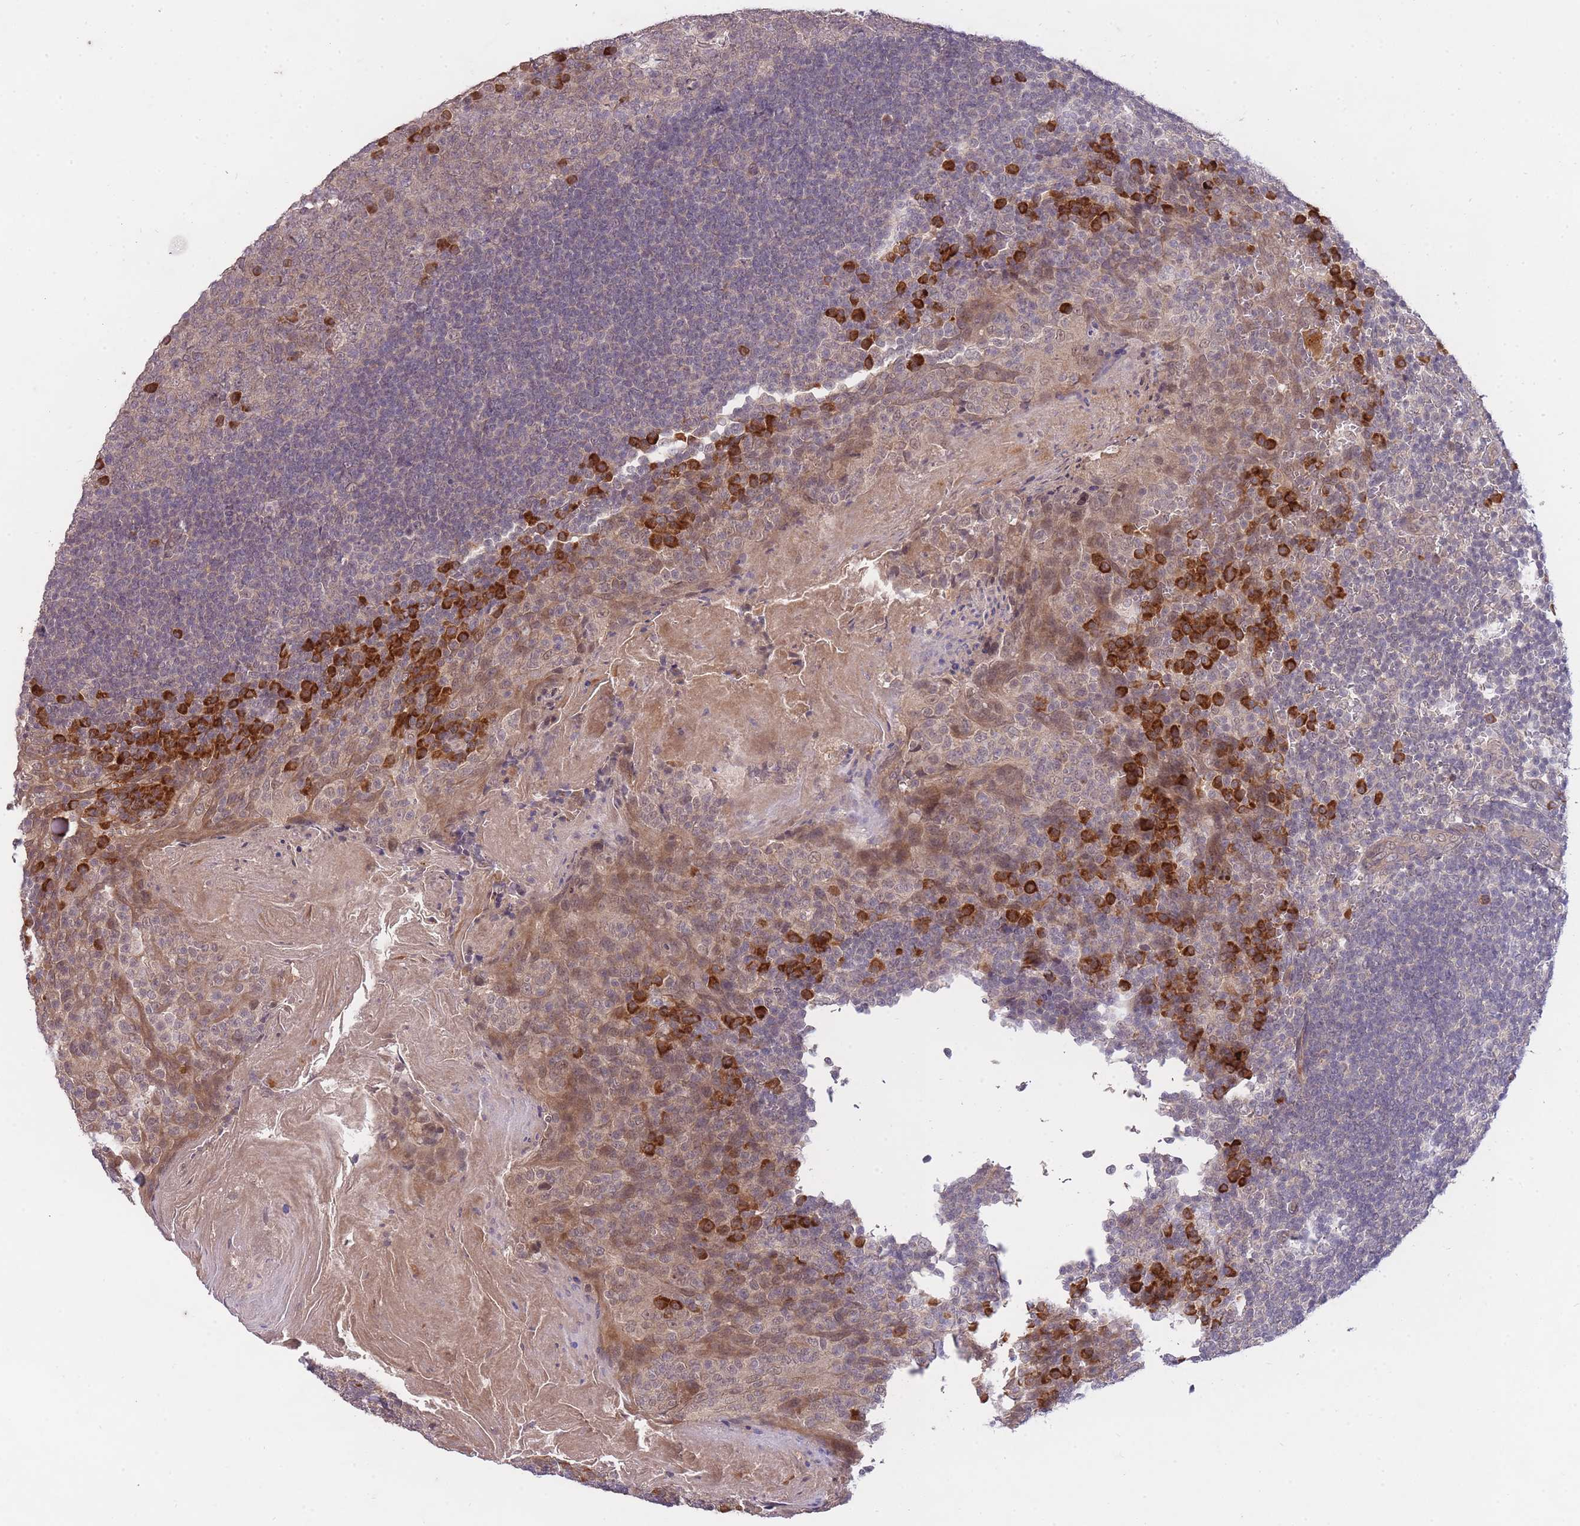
{"staining": {"intensity": "weak", "quantity": "25%-75%", "location": "cytoplasmic/membranous"}, "tissue": "tonsil", "cell_type": "Germinal center cells", "image_type": "normal", "snomed": [{"axis": "morphology", "description": "Normal tissue, NOS"}, {"axis": "topography", "description": "Tonsil"}], "caption": "A low amount of weak cytoplasmic/membranous expression is present in about 25%-75% of germinal center cells in unremarkable tonsil. The protein of interest is stained brown, and the nuclei are stained in blue (DAB (3,3'-diaminobenzidine) IHC with brightfield microscopy, high magnification).", "gene": "SMC6", "patient": {"sex": "male", "age": 27}}